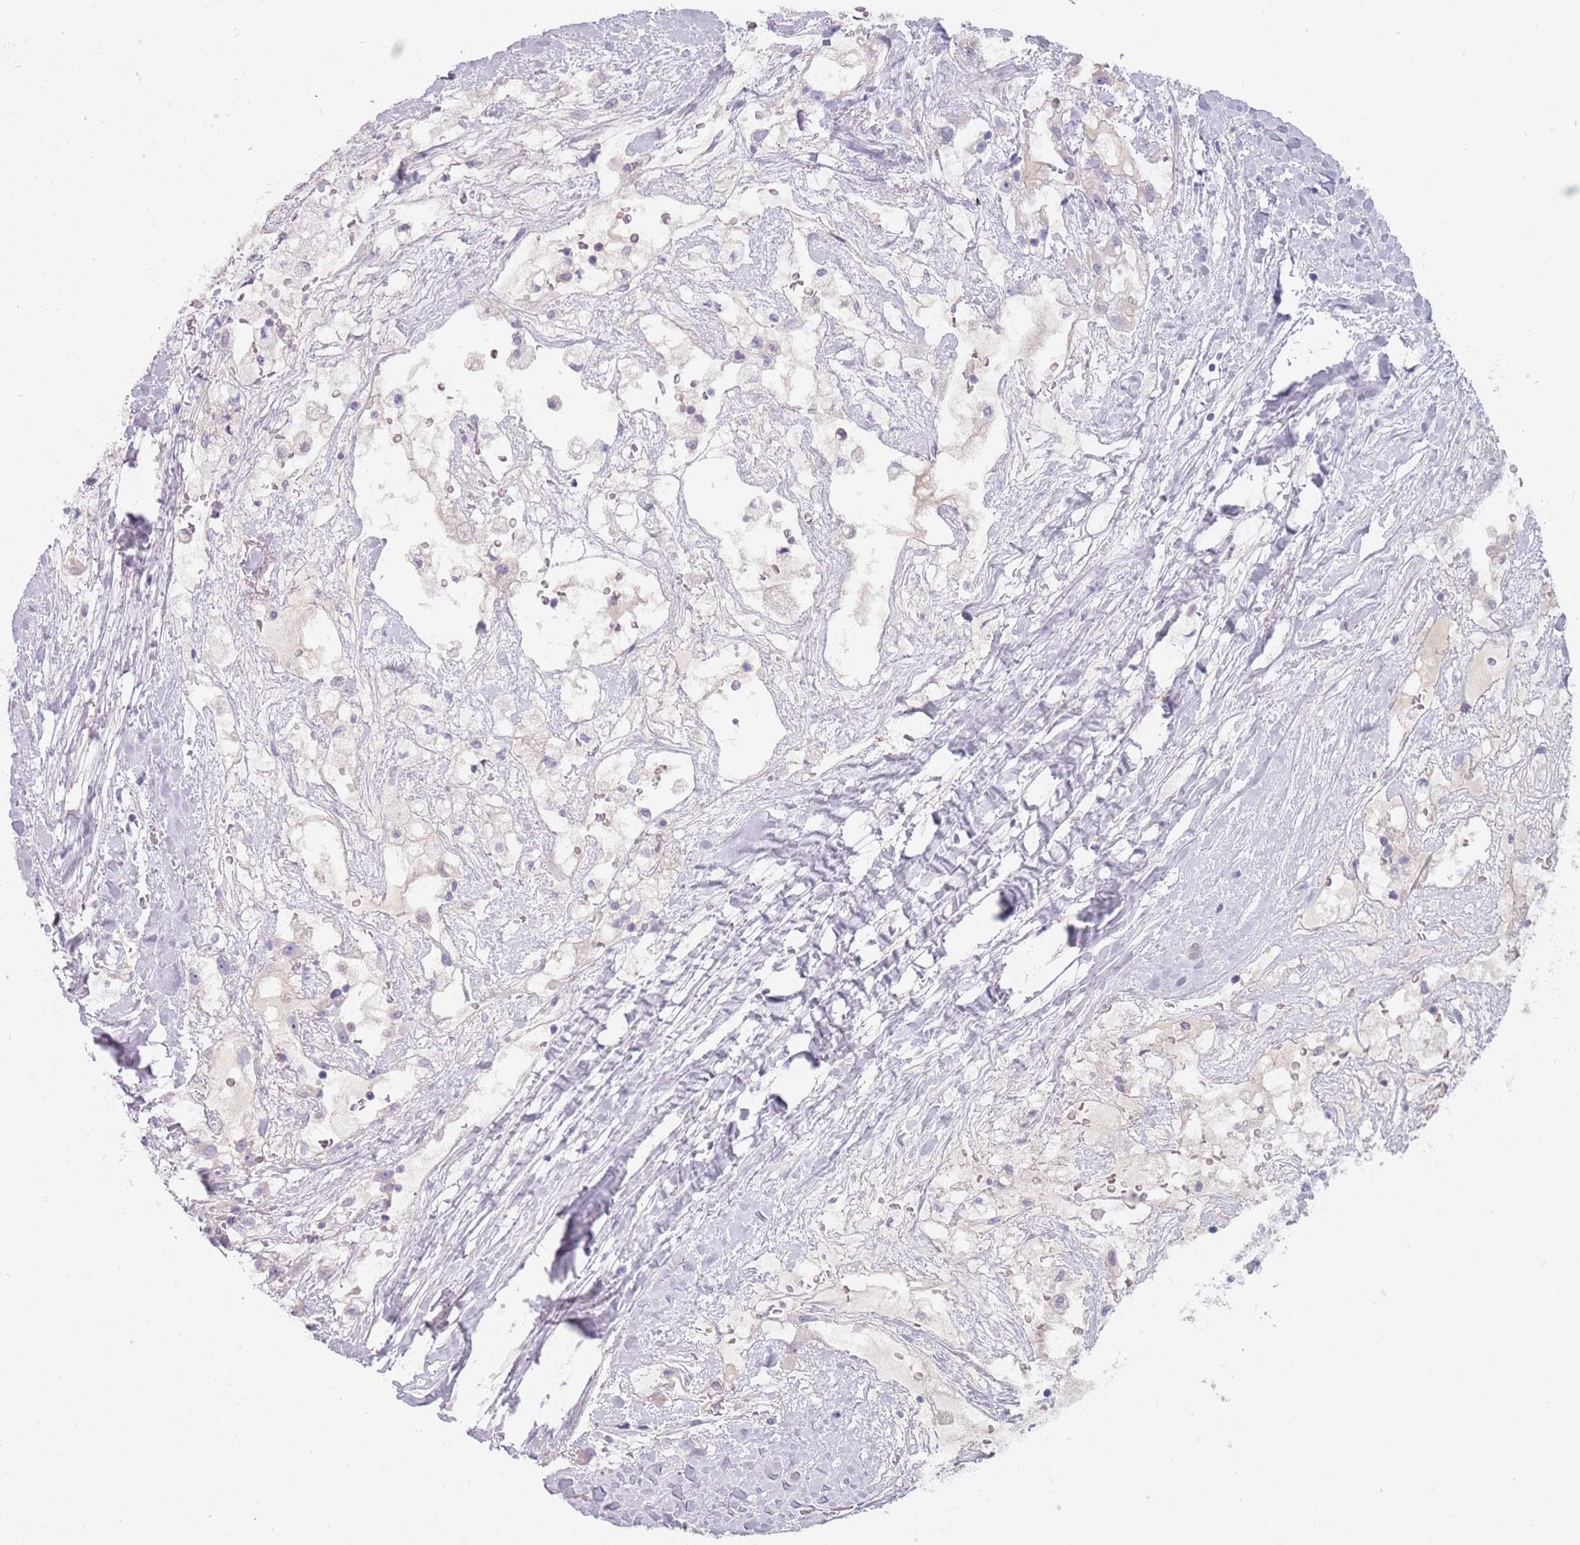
{"staining": {"intensity": "negative", "quantity": "none", "location": "none"}, "tissue": "renal cancer", "cell_type": "Tumor cells", "image_type": "cancer", "snomed": [{"axis": "morphology", "description": "Adenocarcinoma, NOS"}, {"axis": "topography", "description": "Kidney"}], "caption": "Image shows no significant protein positivity in tumor cells of renal cancer. (Immunohistochemistry, brightfield microscopy, high magnification).", "gene": "DDX4", "patient": {"sex": "male", "age": 59}}